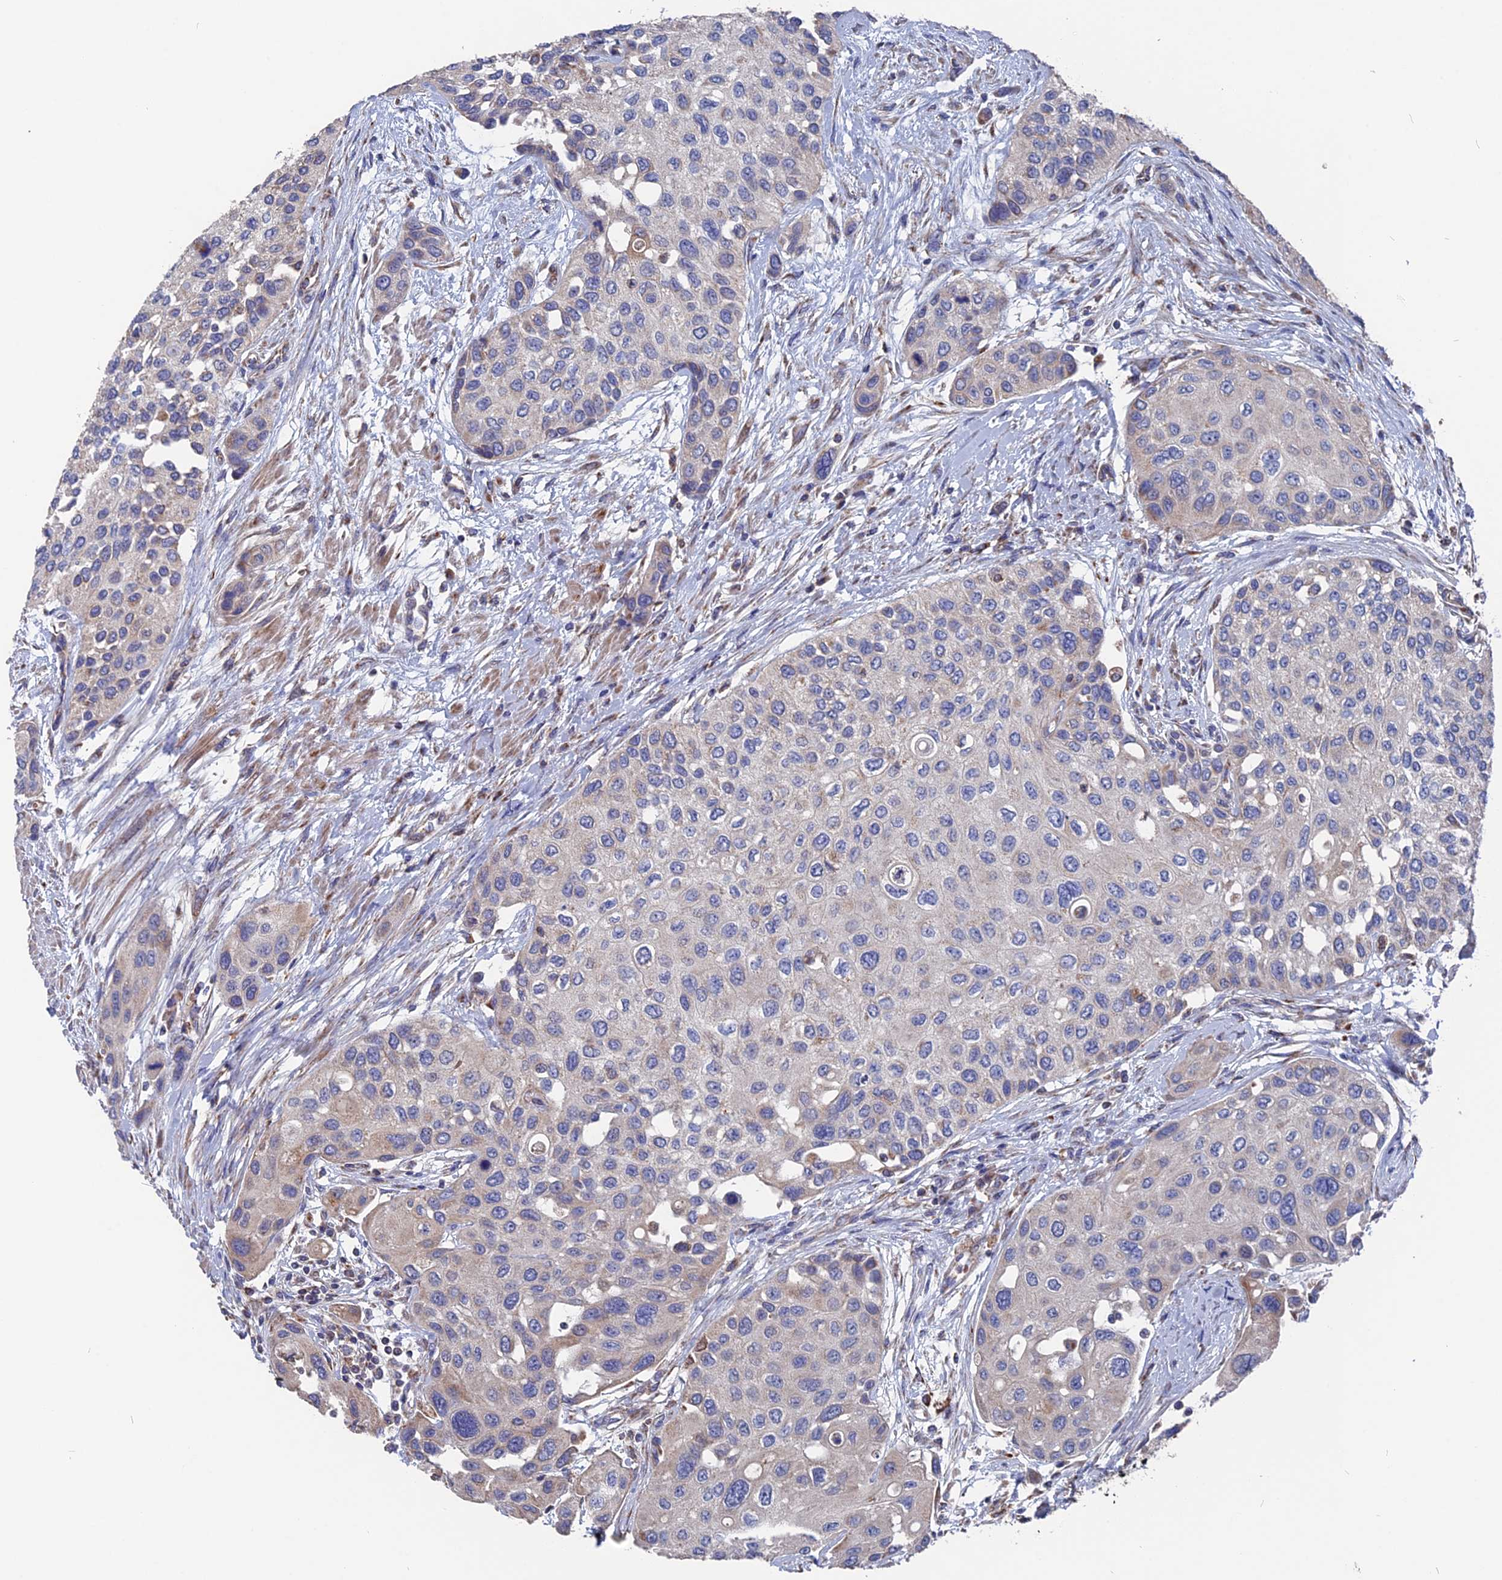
{"staining": {"intensity": "negative", "quantity": "none", "location": "none"}, "tissue": "urothelial cancer", "cell_type": "Tumor cells", "image_type": "cancer", "snomed": [{"axis": "morphology", "description": "Normal tissue, NOS"}, {"axis": "morphology", "description": "Urothelial carcinoma, High grade"}, {"axis": "topography", "description": "Vascular tissue"}, {"axis": "topography", "description": "Urinary bladder"}], "caption": "High power microscopy histopathology image of an immunohistochemistry photomicrograph of urothelial carcinoma (high-grade), revealing no significant expression in tumor cells. (Stains: DAB immunohistochemistry (IHC) with hematoxylin counter stain, Microscopy: brightfield microscopy at high magnification).", "gene": "TGFA", "patient": {"sex": "female", "age": 56}}